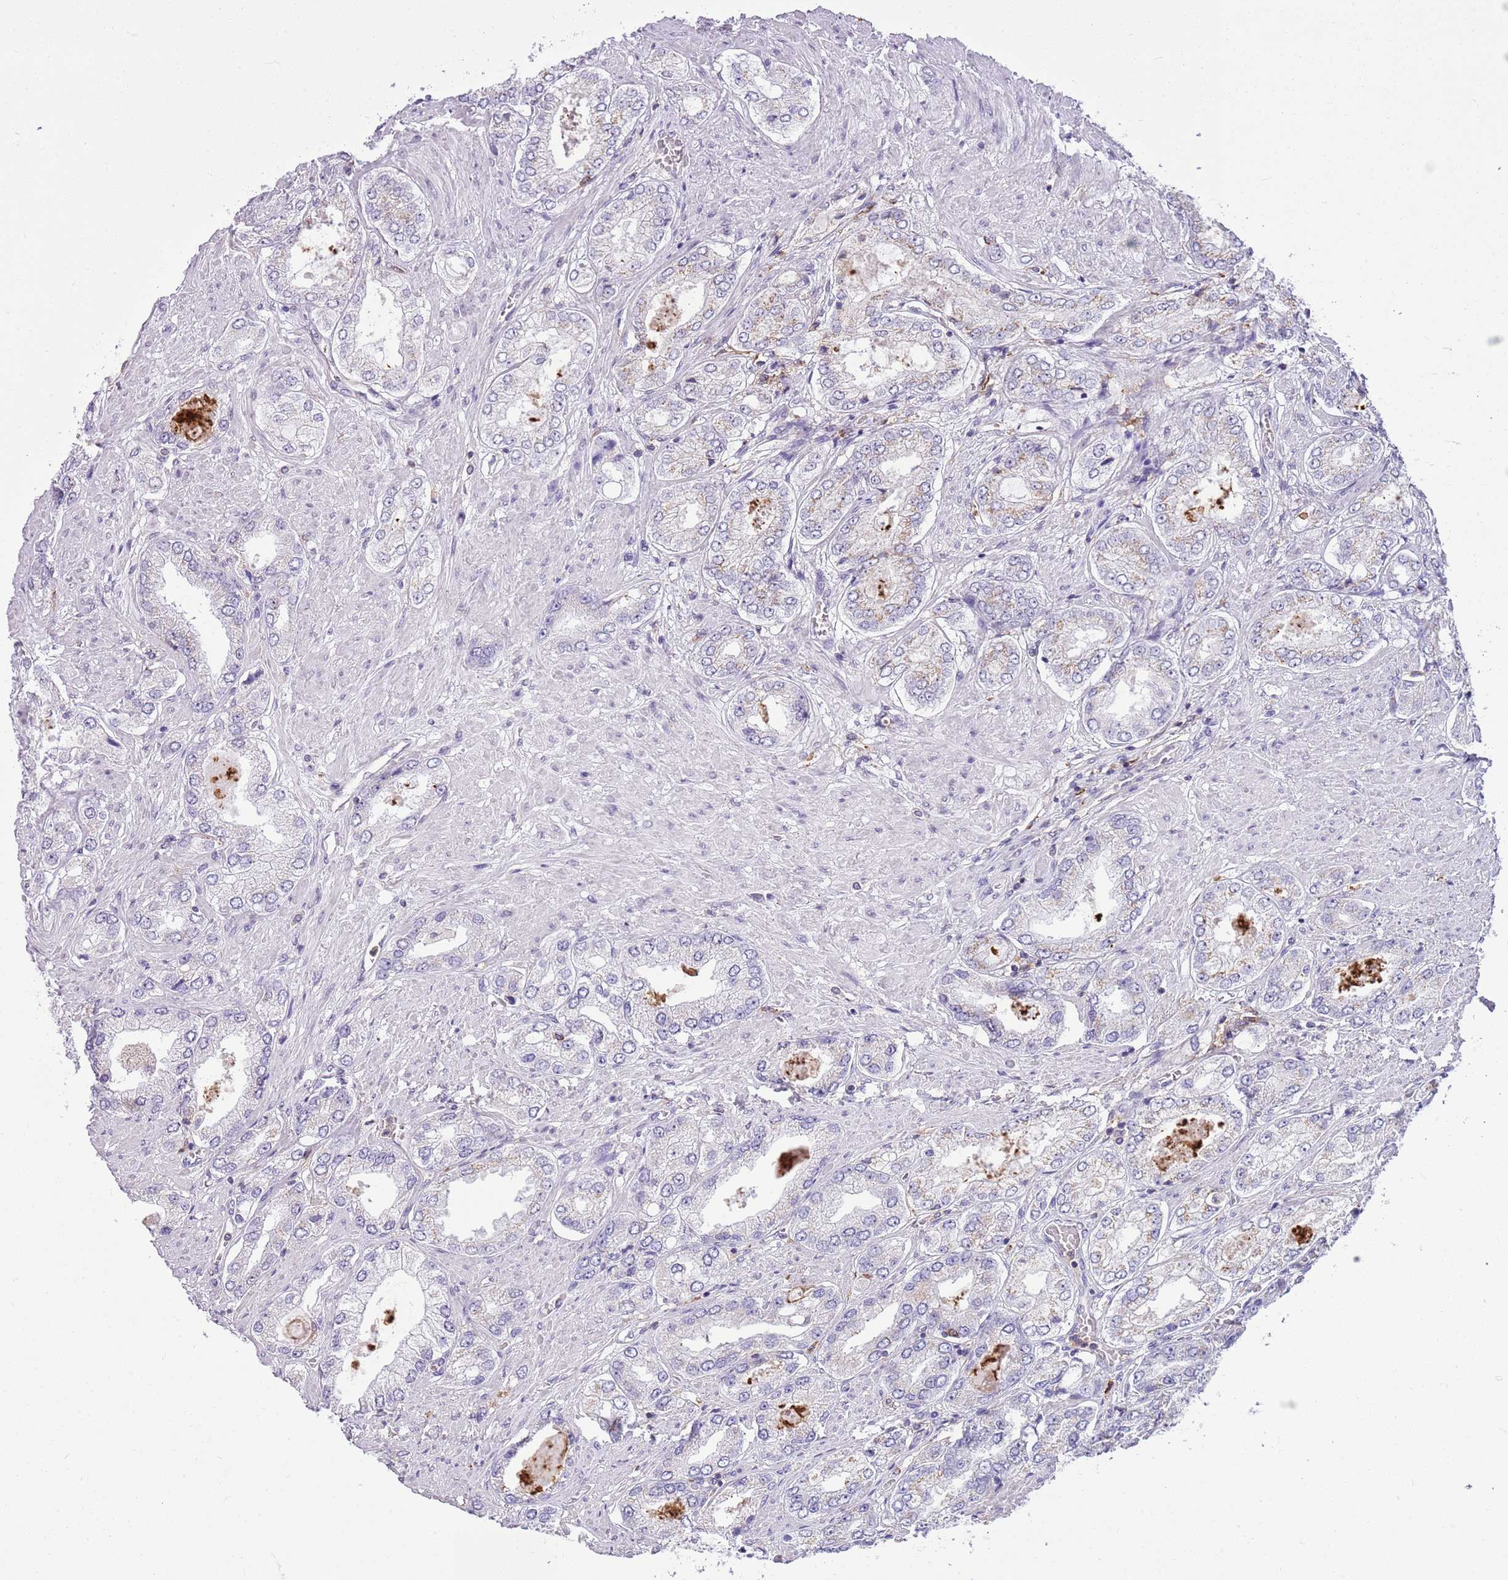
{"staining": {"intensity": "negative", "quantity": "none", "location": "none"}, "tissue": "prostate cancer", "cell_type": "Tumor cells", "image_type": "cancer", "snomed": [{"axis": "morphology", "description": "Adenocarcinoma, High grade"}, {"axis": "topography", "description": "Prostate"}], "caption": "Prostate cancer was stained to show a protein in brown. There is no significant staining in tumor cells.", "gene": "DHX32", "patient": {"sex": "male", "age": 68}}